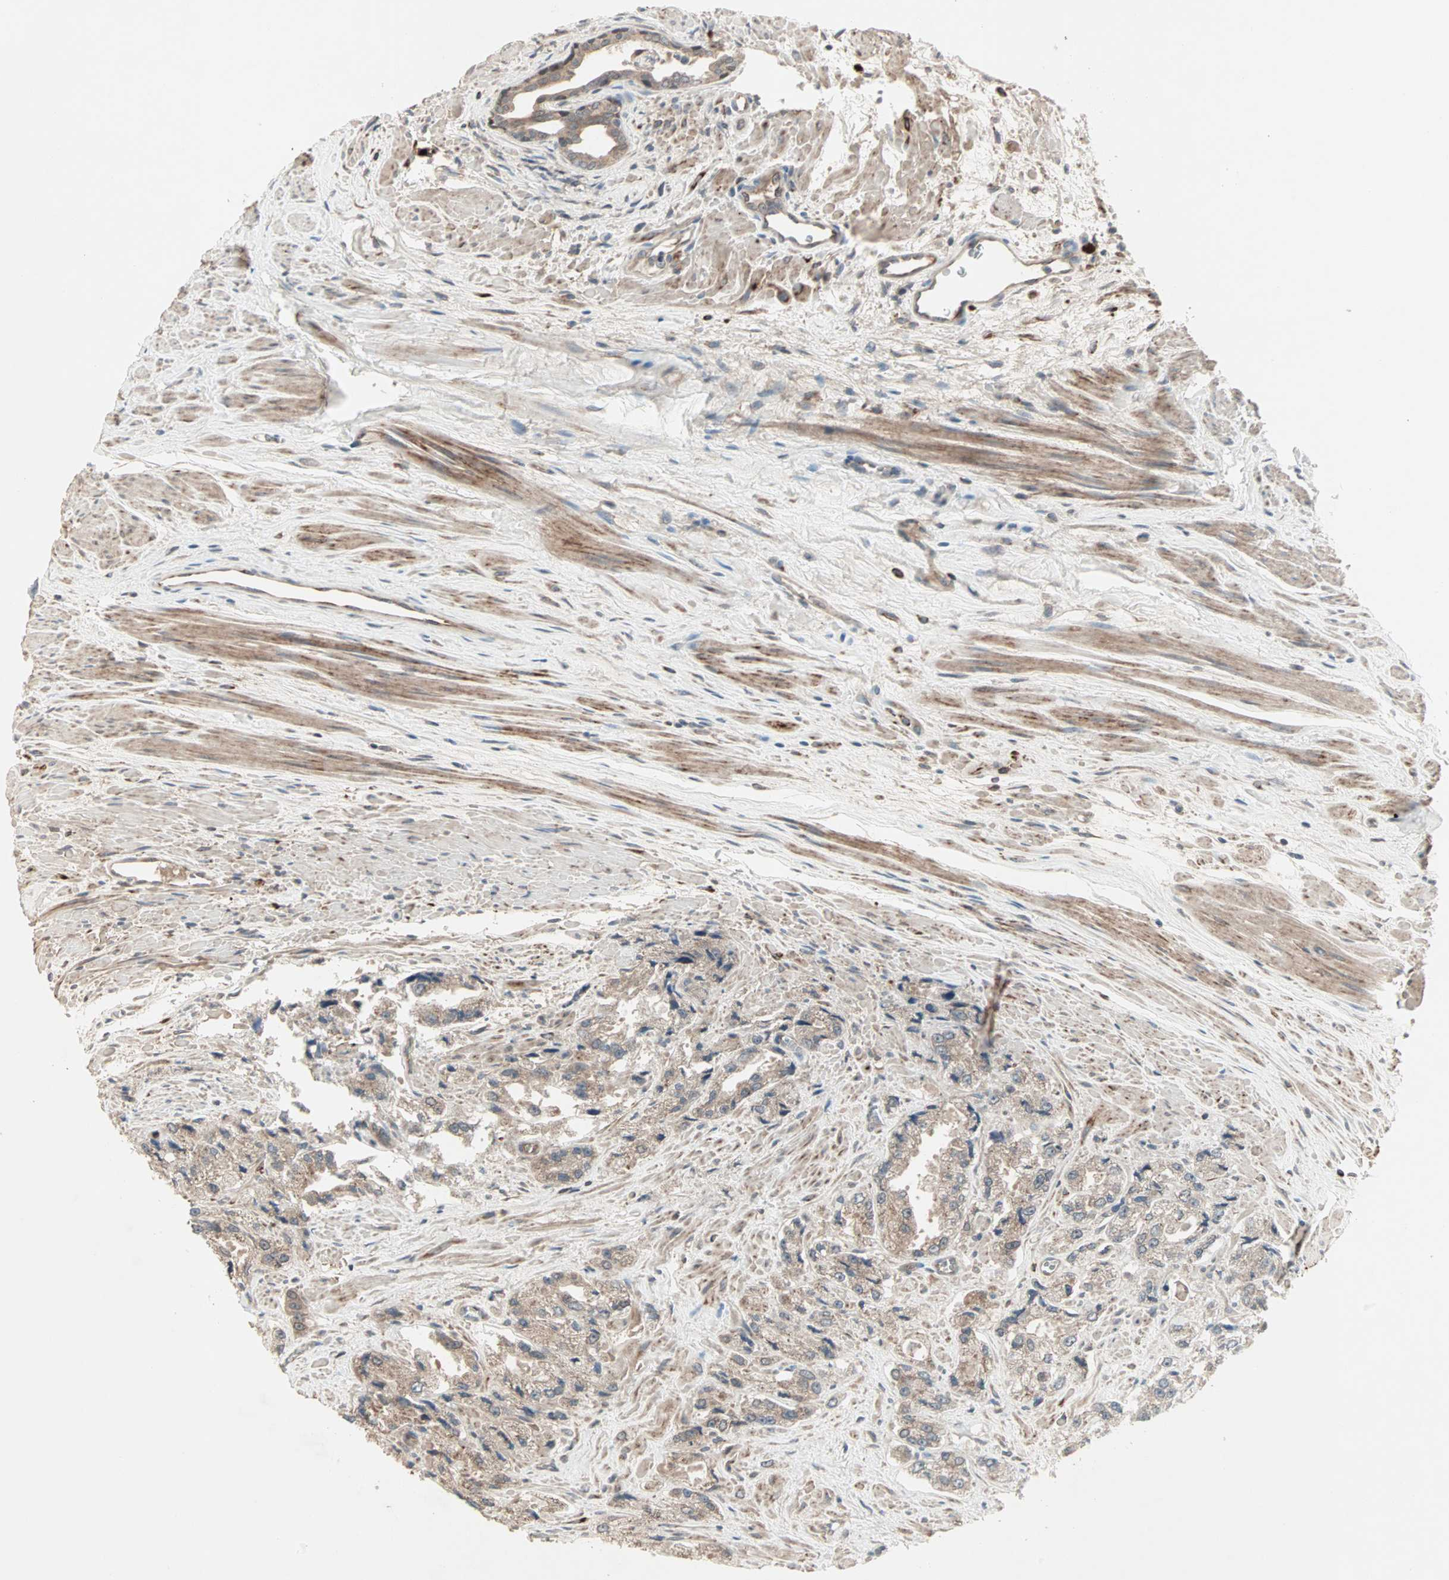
{"staining": {"intensity": "moderate", "quantity": ">75%", "location": "cytoplasmic/membranous"}, "tissue": "prostate cancer", "cell_type": "Tumor cells", "image_type": "cancer", "snomed": [{"axis": "morphology", "description": "Adenocarcinoma, High grade"}, {"axis": "topography", "description": "Prostate"}], "caption": "Prostate high-grade adenocarcinoma stained with a brown dye demonstrates moderate cytoplasmic/membranous positive expression in approximately >75% of tumor cells.", "gene": "JMJD7-PLA2G4B", "patient": {"sex": "male", "age": 58}}